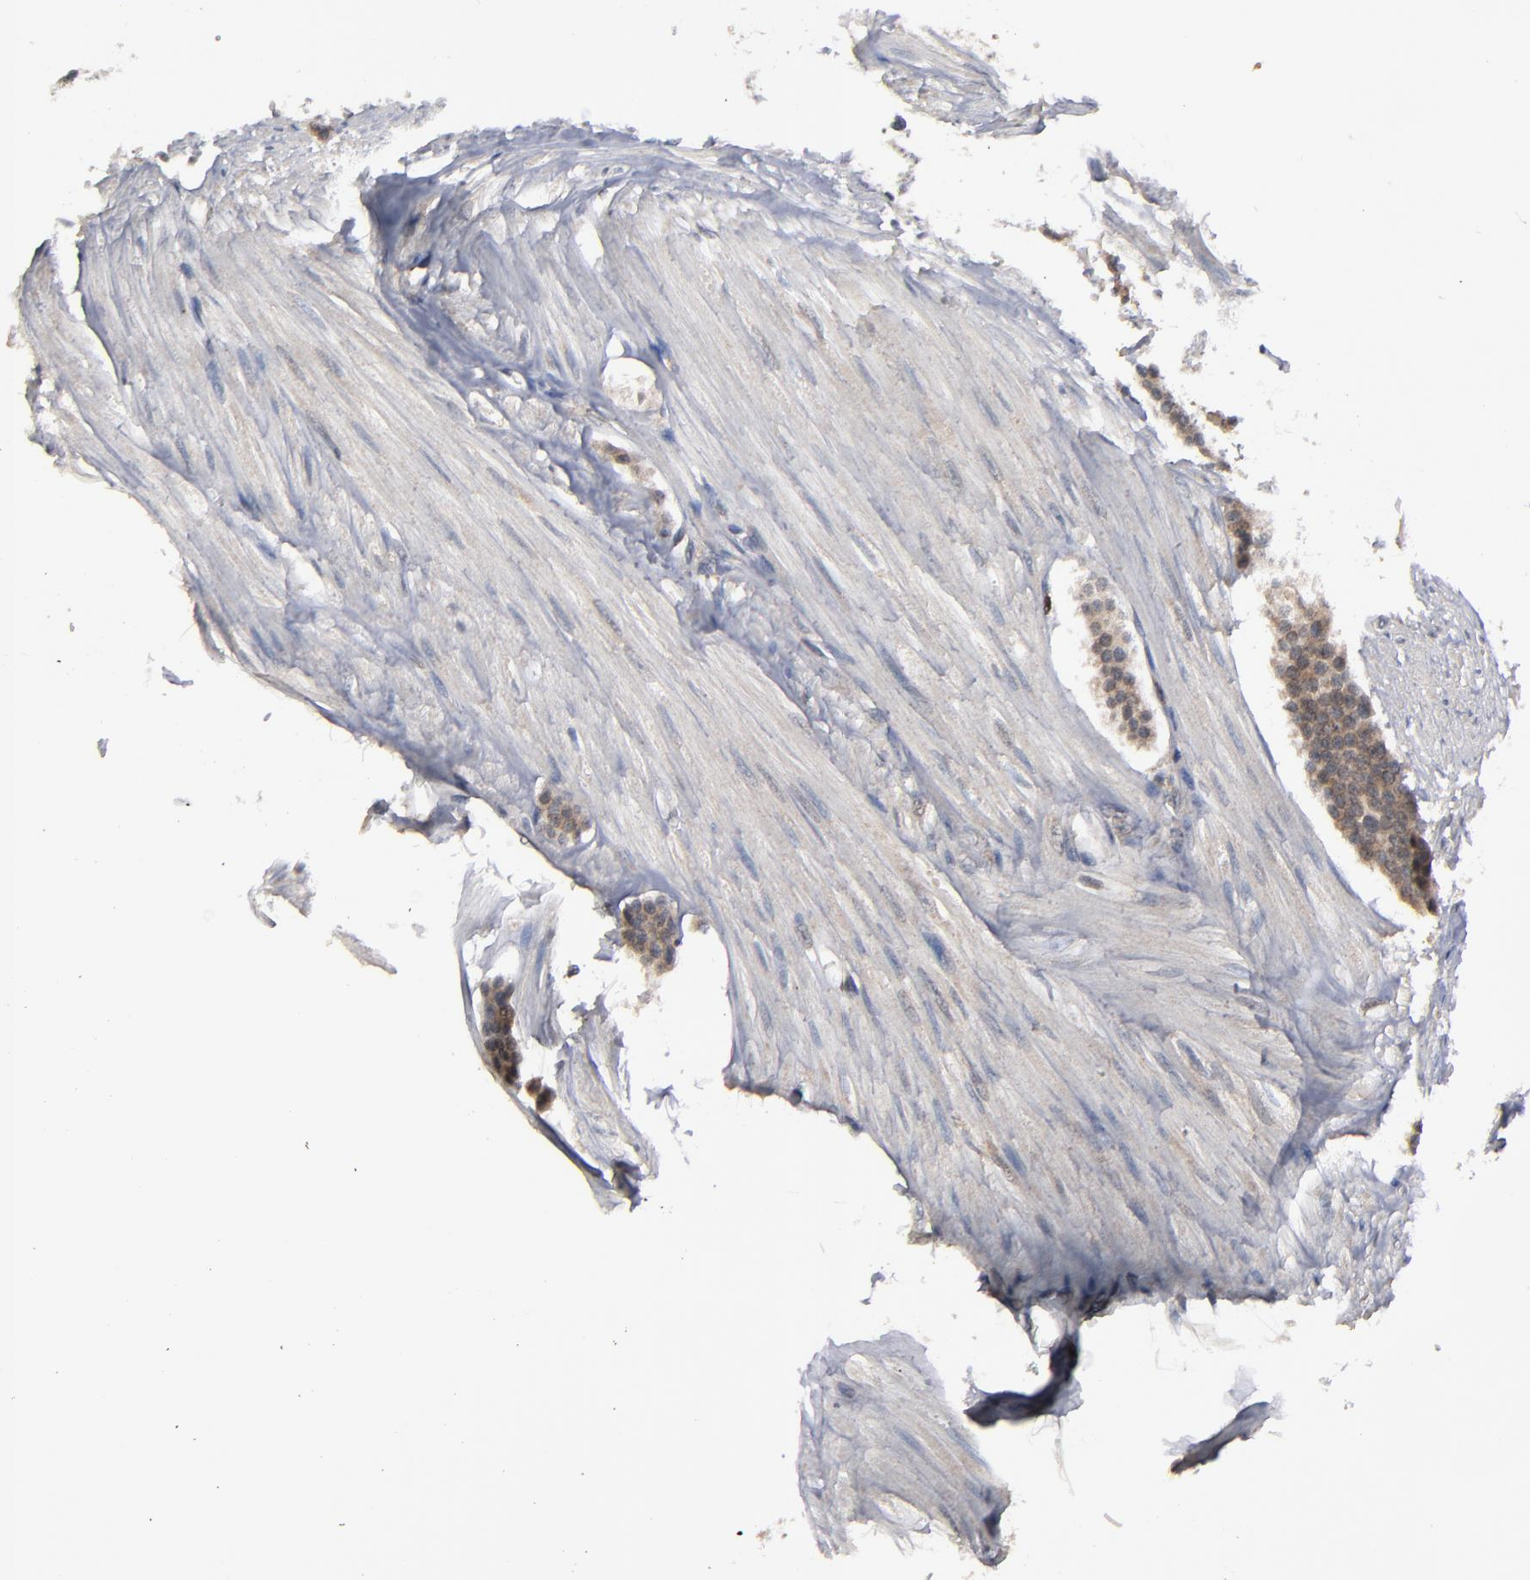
{"staining": {"intensity": "weak", "quantity": ">75%", "location": "cytoplasmic/membranous"}, "tissue": "carcinoid", "cell_type": "Tumor cells", "image_type": "cancer", "snomed": [{"axis": "morphology", "description": "Carcinoid, malignant, NOS"}, {"axis": "topography", "description": "Small intestine"}], "caption": "Protein expression analysis of carcinoid reveals weak cytoplasmic/membranous positivity in approximately >75% of tumor cells. (DAB (3,3'-diaminobenzidine) IHC with brightfield microscopy, high magnification).", "gene": "ALG13", "patient": {"sex": "male", "age": 60}}